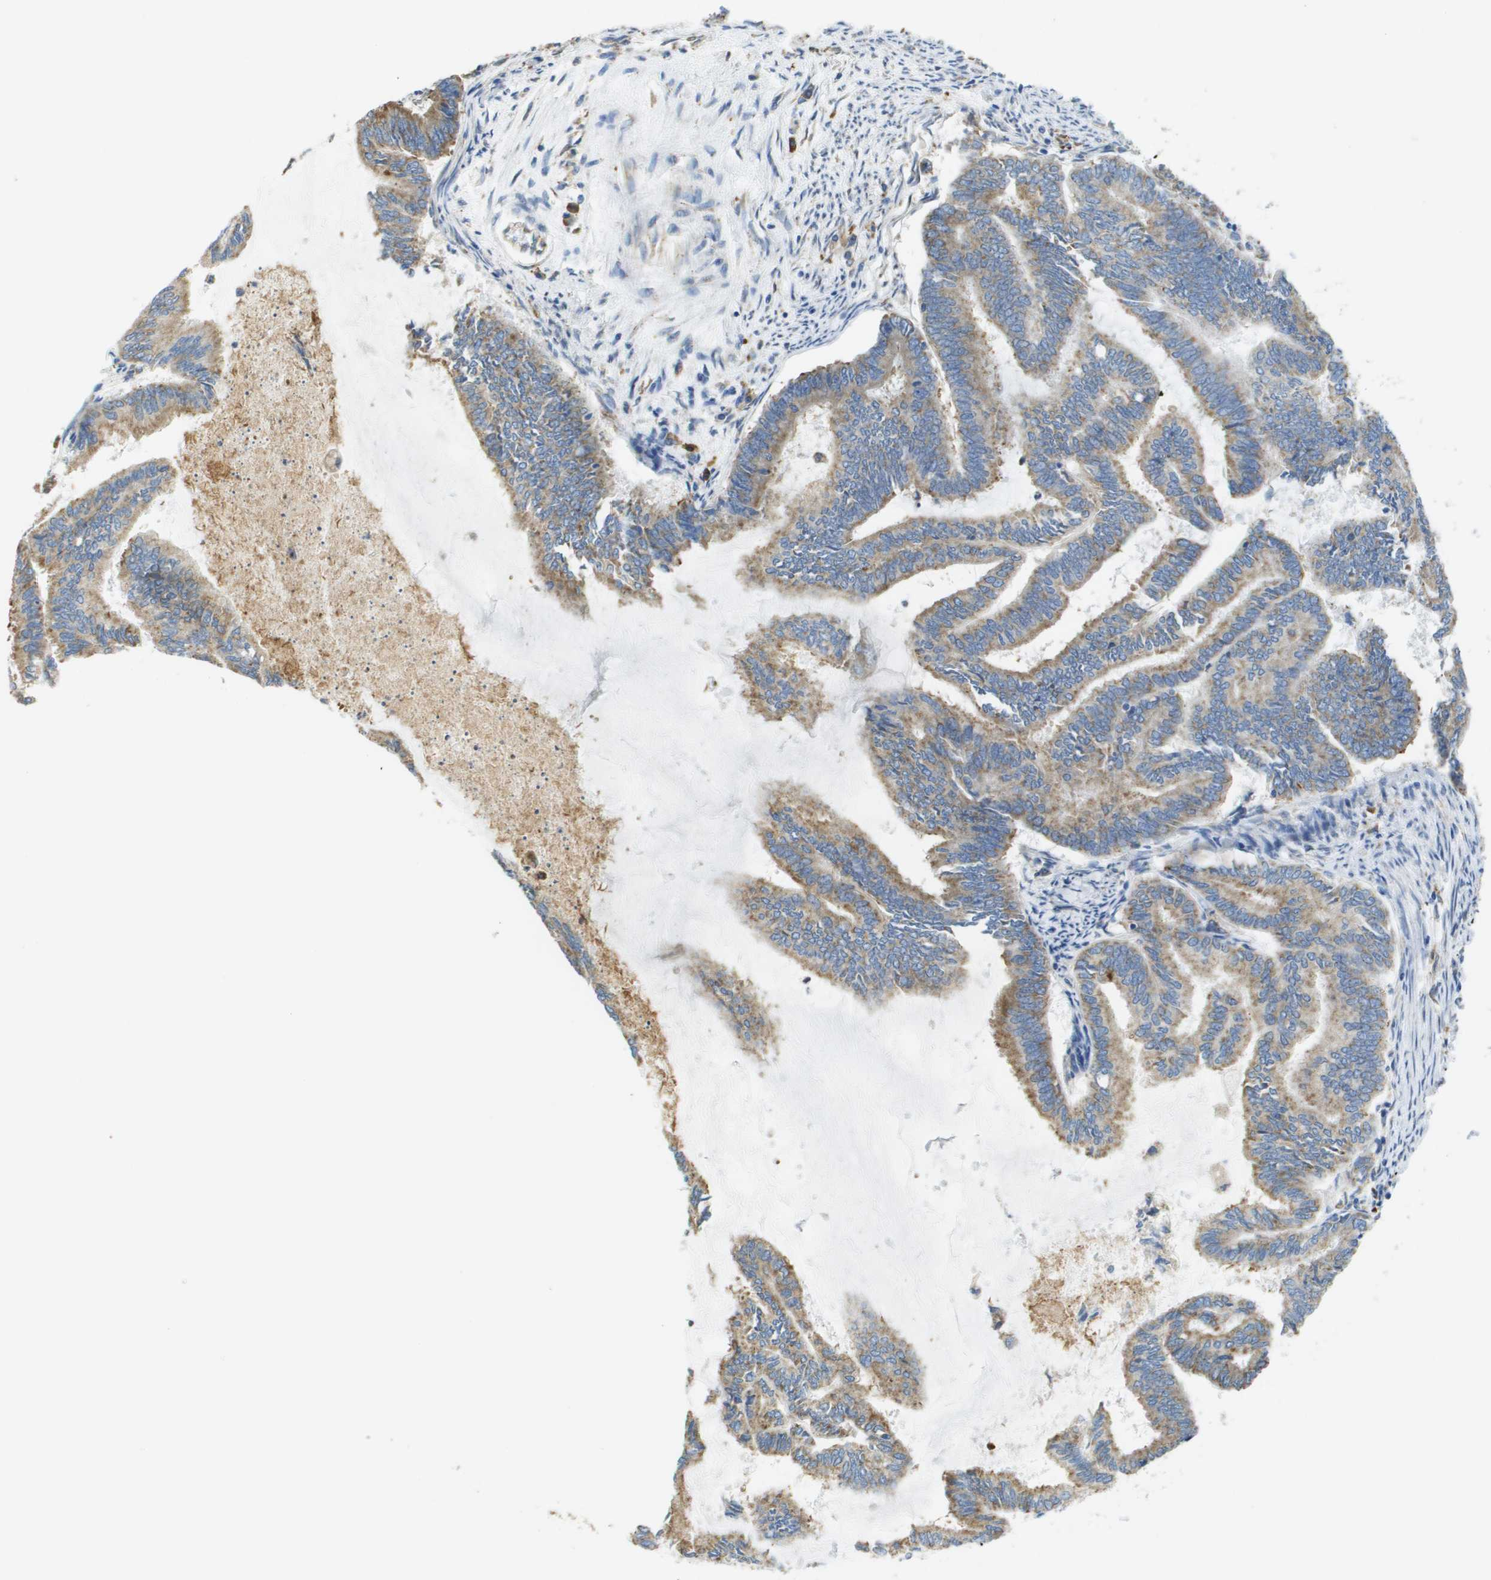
{"staining": {"intensity": "weak", "quantity": ">75%", "location": "cytoplasmic/membranous"}, "tissue": "endometrial cancer", "cell_type": "Tumor cells", "image_type": "cancer", "snomed": [{"axis": "morphology", "description": "Adenocarcinoma, NOS"}, {"axis": "topography", "description": "Endometrium"}], "caption": "An image showing weak cytoplasmic/membranous staining in approximately >75% of tumor cells in endometrial cancer, as visualized by brown immunohistochemical staining.", "gene": "SDR42E1", "patient": {"sex": "female", "age": 86}}